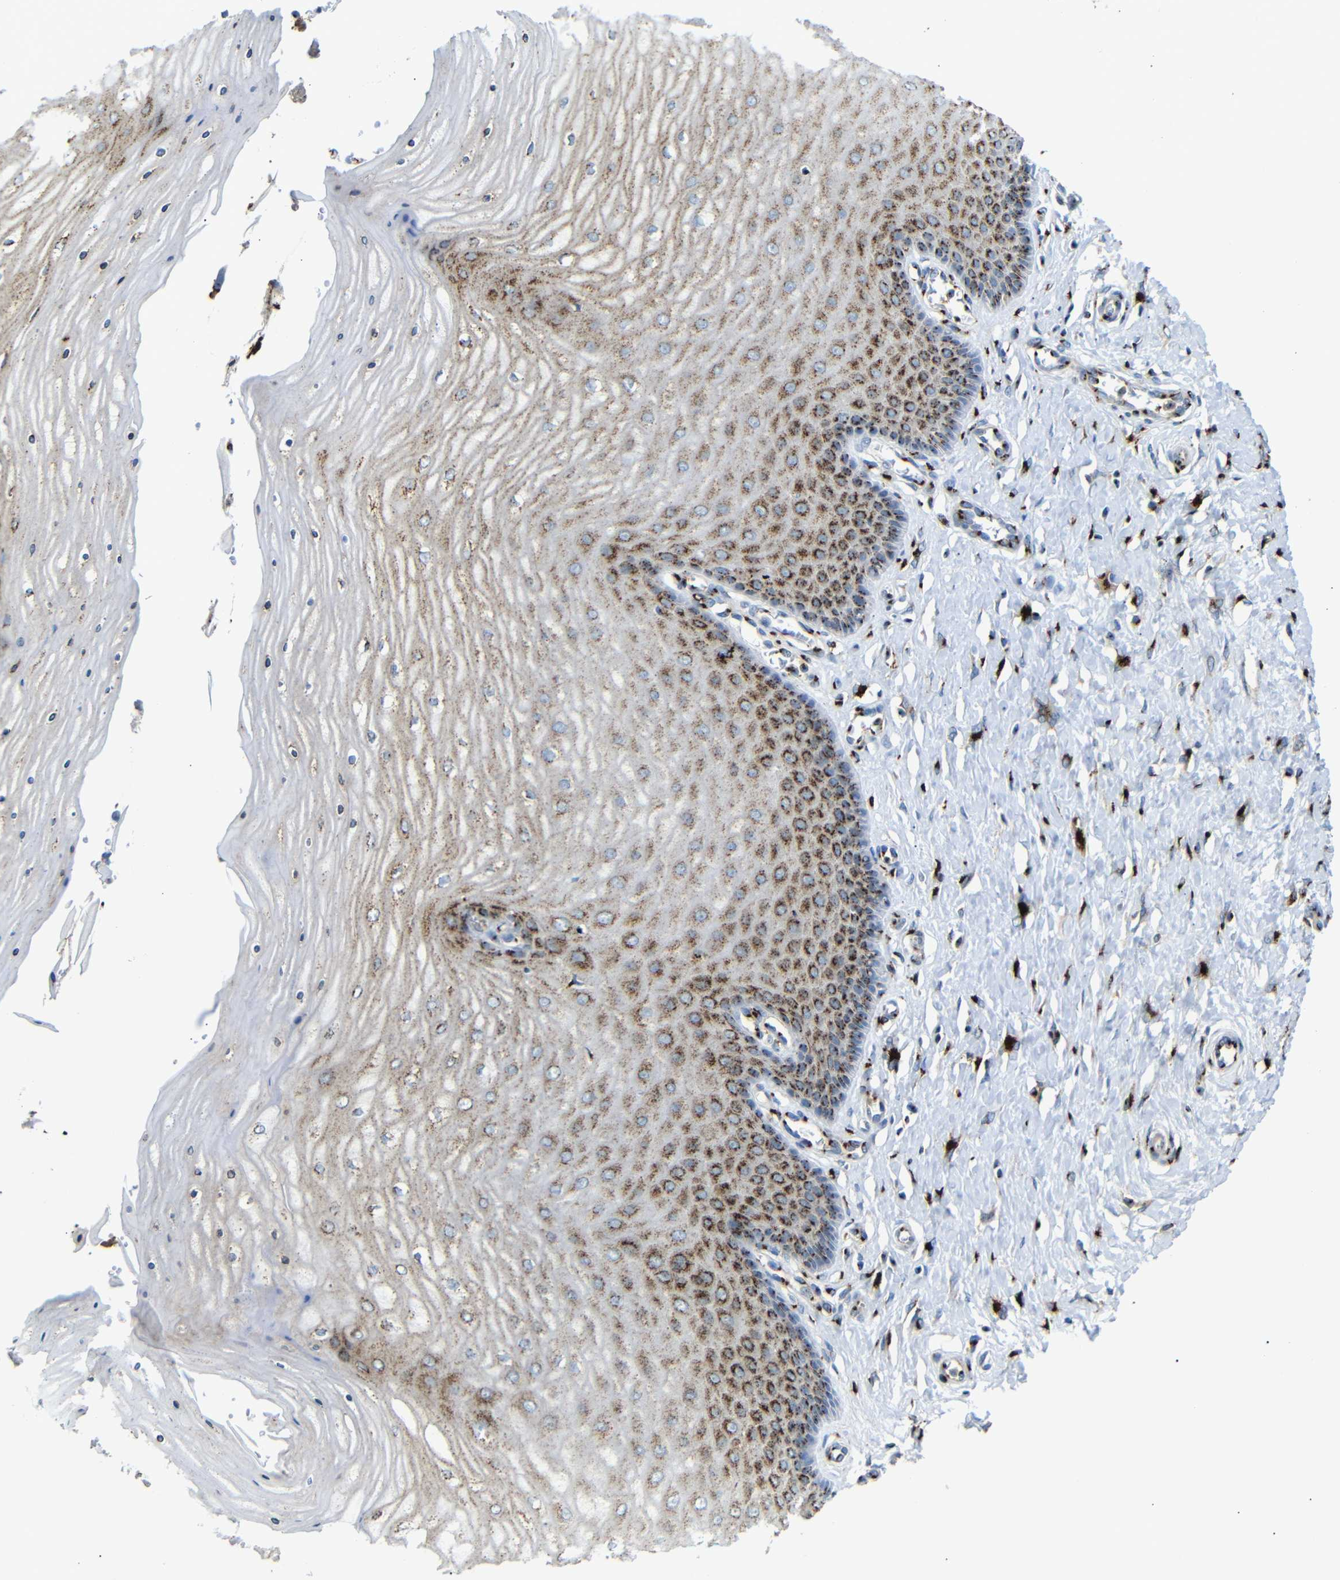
{"staining": {"intensity": "strong", "quantity": ">75%", "location": "cytoplasmic/membranous"}, "tissue": "cervix", "cell_type": "Glandular cells", "image_type": "normal", "snomed": [{"axis": "morphology", "description": "Normal tissue, NOS"}, {"axis": "topography", "description": "Cervix"}], "caption": "The photomicrograph displays immunohistochemical staining of unremarkable cervix. There is strong cytoplasmic/membranous staining is appreciated in about >75% of glandular cells.", "gene": "TGOLN2", "patient": {"sex": "female", "age": 55}}